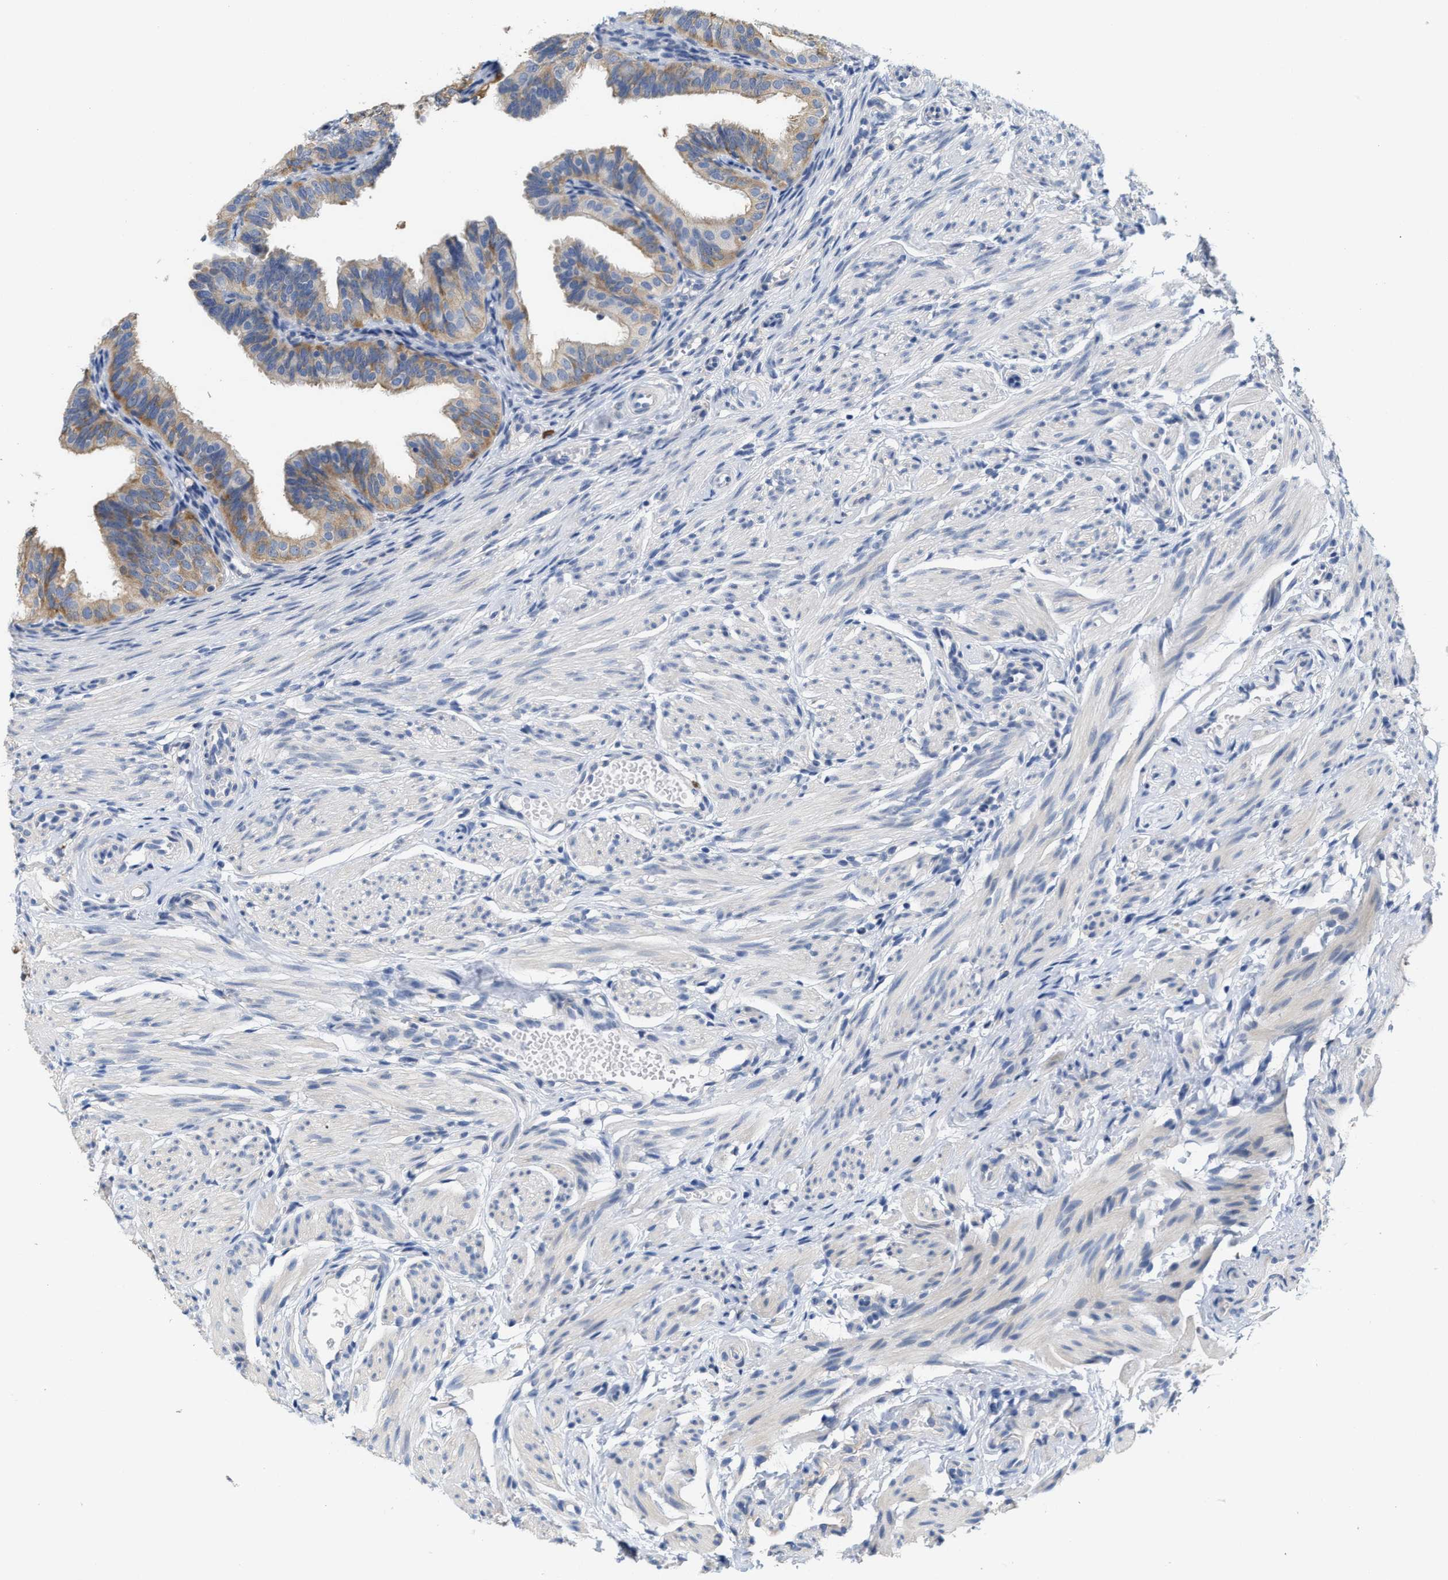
{"staining": {"intensity": "moderate", "quantity": "25%-75%", "location": "cytoplasmic/membranous"}, "tissue": "fallopian tube", "cell_type": "Glandular cells", "image_type": "normal", "snomed": [{"axis": "morphology", "description": "Normal tissue, NOS"}, {"axis": "topography", "description": "Fallopian tube"}], "caption": "Glandular cells show medium levels of moderate cytoplasmic/membranous expression in approximately 25%-75% of cells in benign human fallopian tube. (DAB IHC with brightfield microscopy, high magnification).", "gene": "RYR2", "patient": {"sex": "female", "age": 35}}